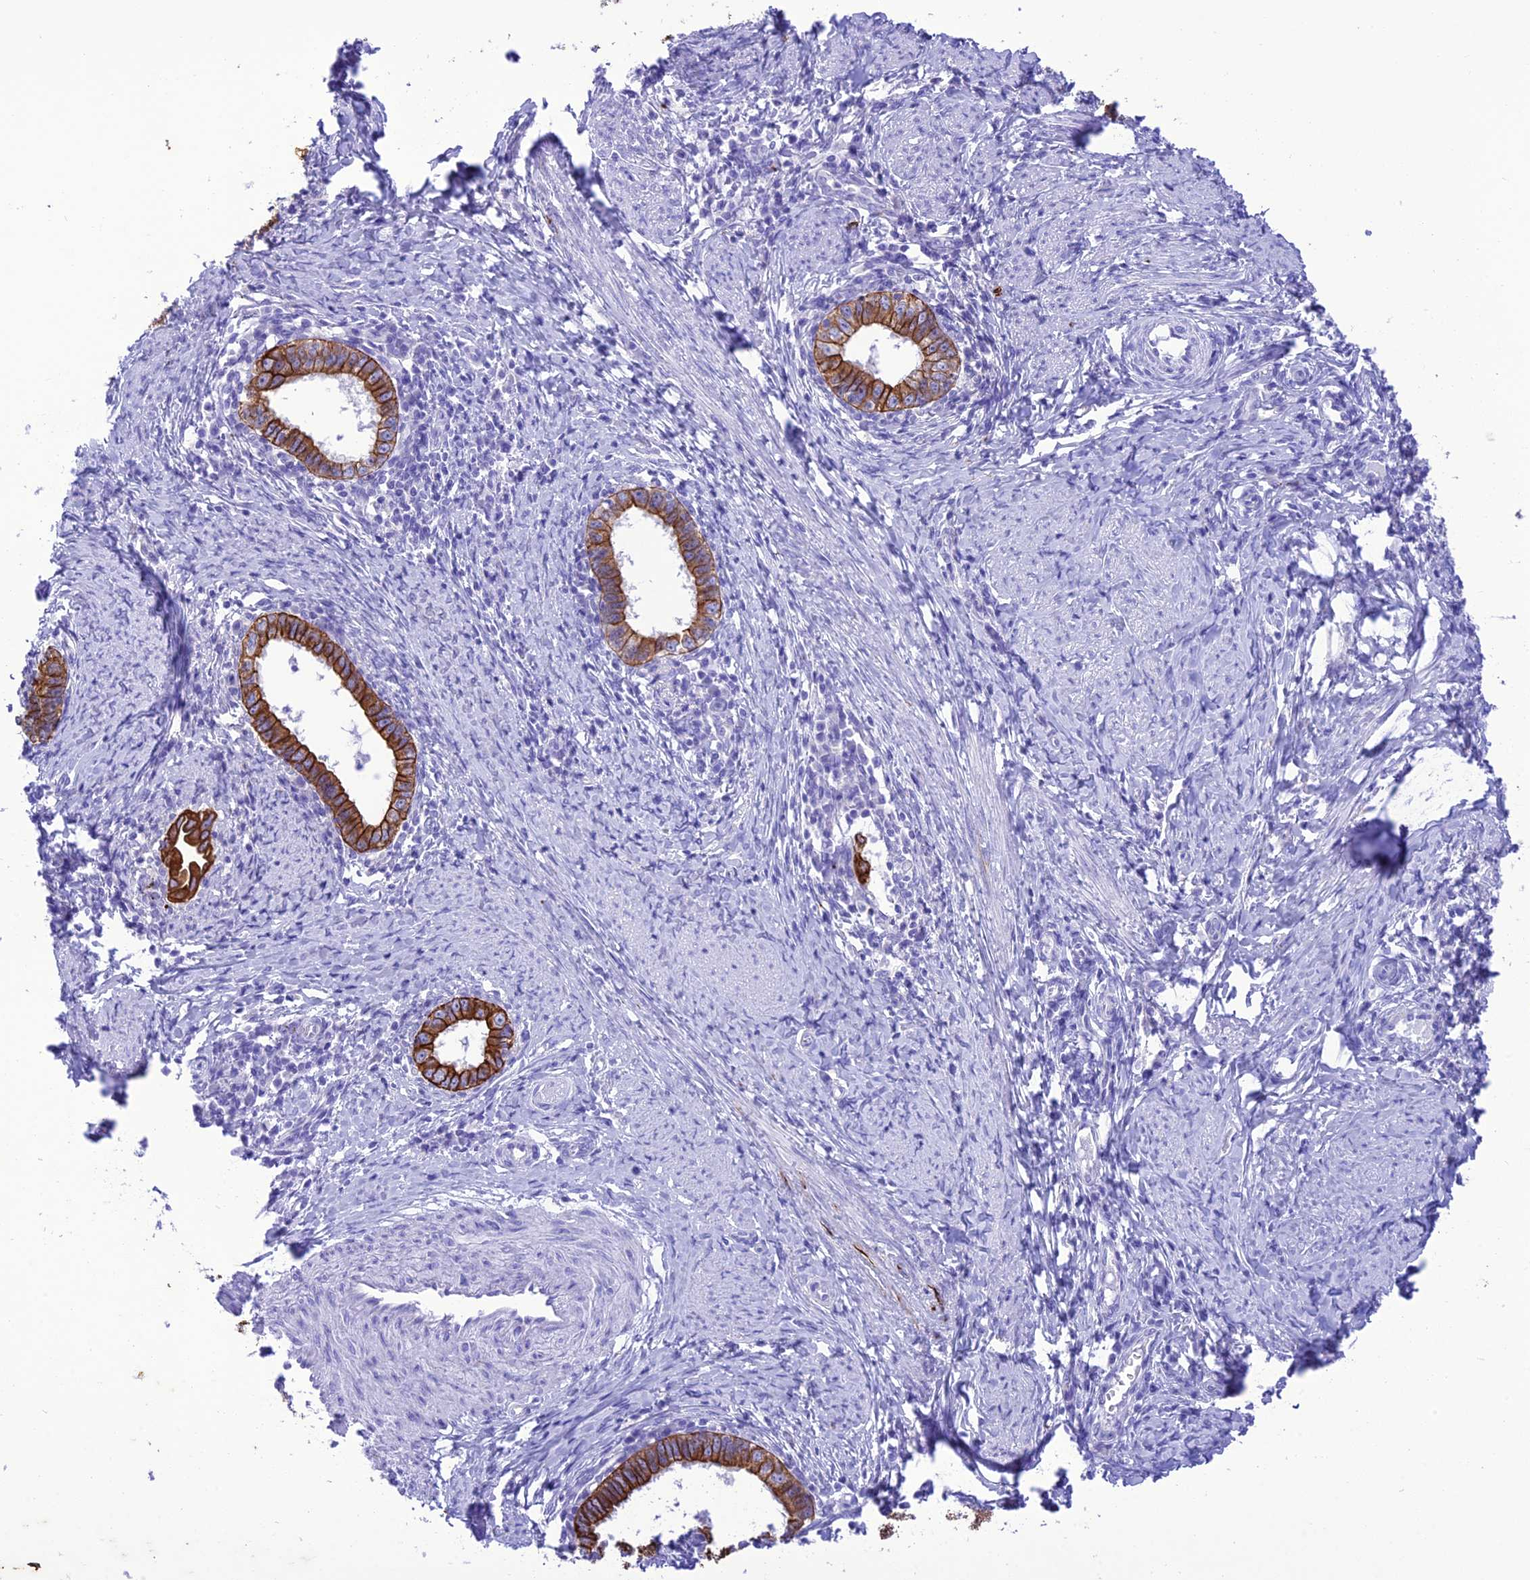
{"staining": {"intensity": "strong", "quantity": ">75%", "location": "cytoplasmic/membranous"}, "tissue": "cervical cancer", "cell_type": "Tumor cells", "image_type": "cancer", "snomed": [{"axis": "morphology", "description": "Adenocarcinoma, NOS"}, {"axis": "topography", "description": "Cervix"}], "caption": "Strong cytoplasmic/membranous staining is seen in about >75% of tumor cells in cervical cancer (adenocarcinoma). Using DAB (brown) and hematoxylin (blue) stains, captured at high magnification using brightfield microscopy.", "gene": "VPS52", "patient": {"sex": "female", "age": 36}}